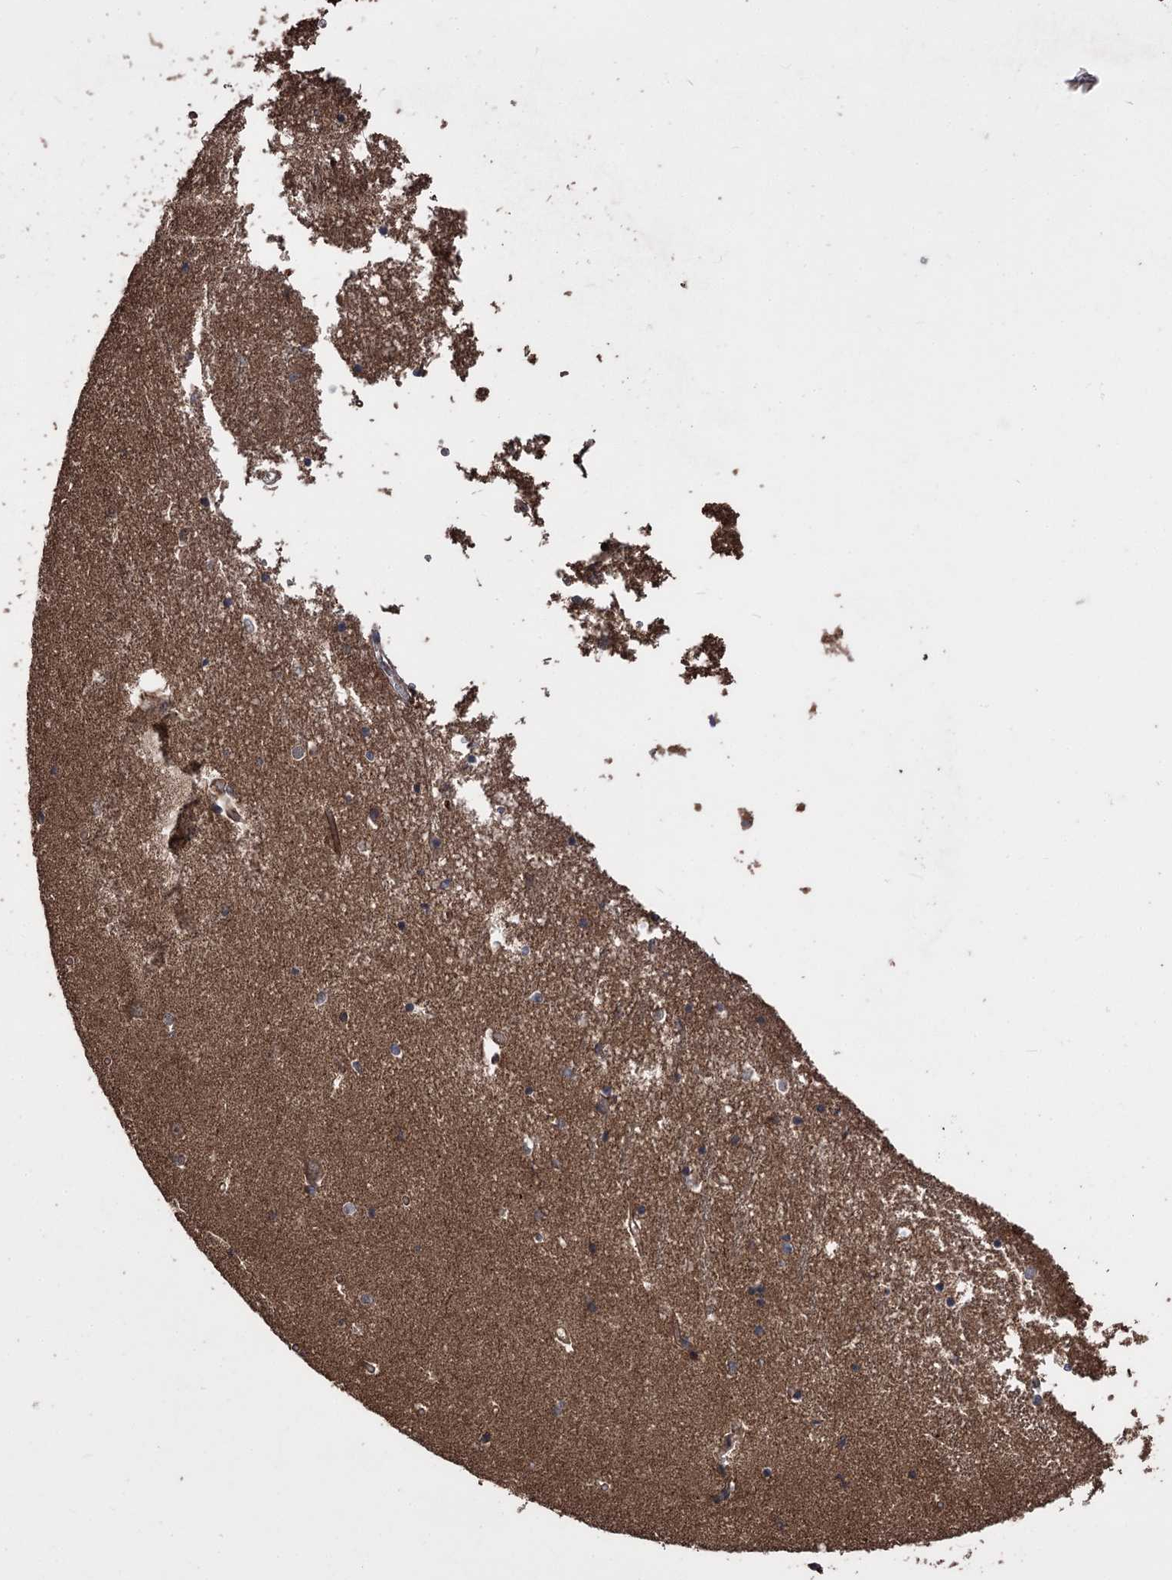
{"staining": {"intensity": "weak", "quantity": "<25%", "location": "cytoplasmic/membranous"}, "tissue": "hippocampus", "cell_type": "Glial cells", "image_type": "normal", "snomed": [{"axis": "morphology", "description": "Normal tissue, NOS"}, {"axis": "topography", "description": "Hippocampus"}], "caption": "Histopathology image shows no significant protein expression in glial cells of benign hippocampus. (DAB (3,3'-diaminobenzidine) IHC visualized using brightfield microscopy, high magnification).", "gene": "RASSF3", "patient": {"sex": "male", "age": 70}}